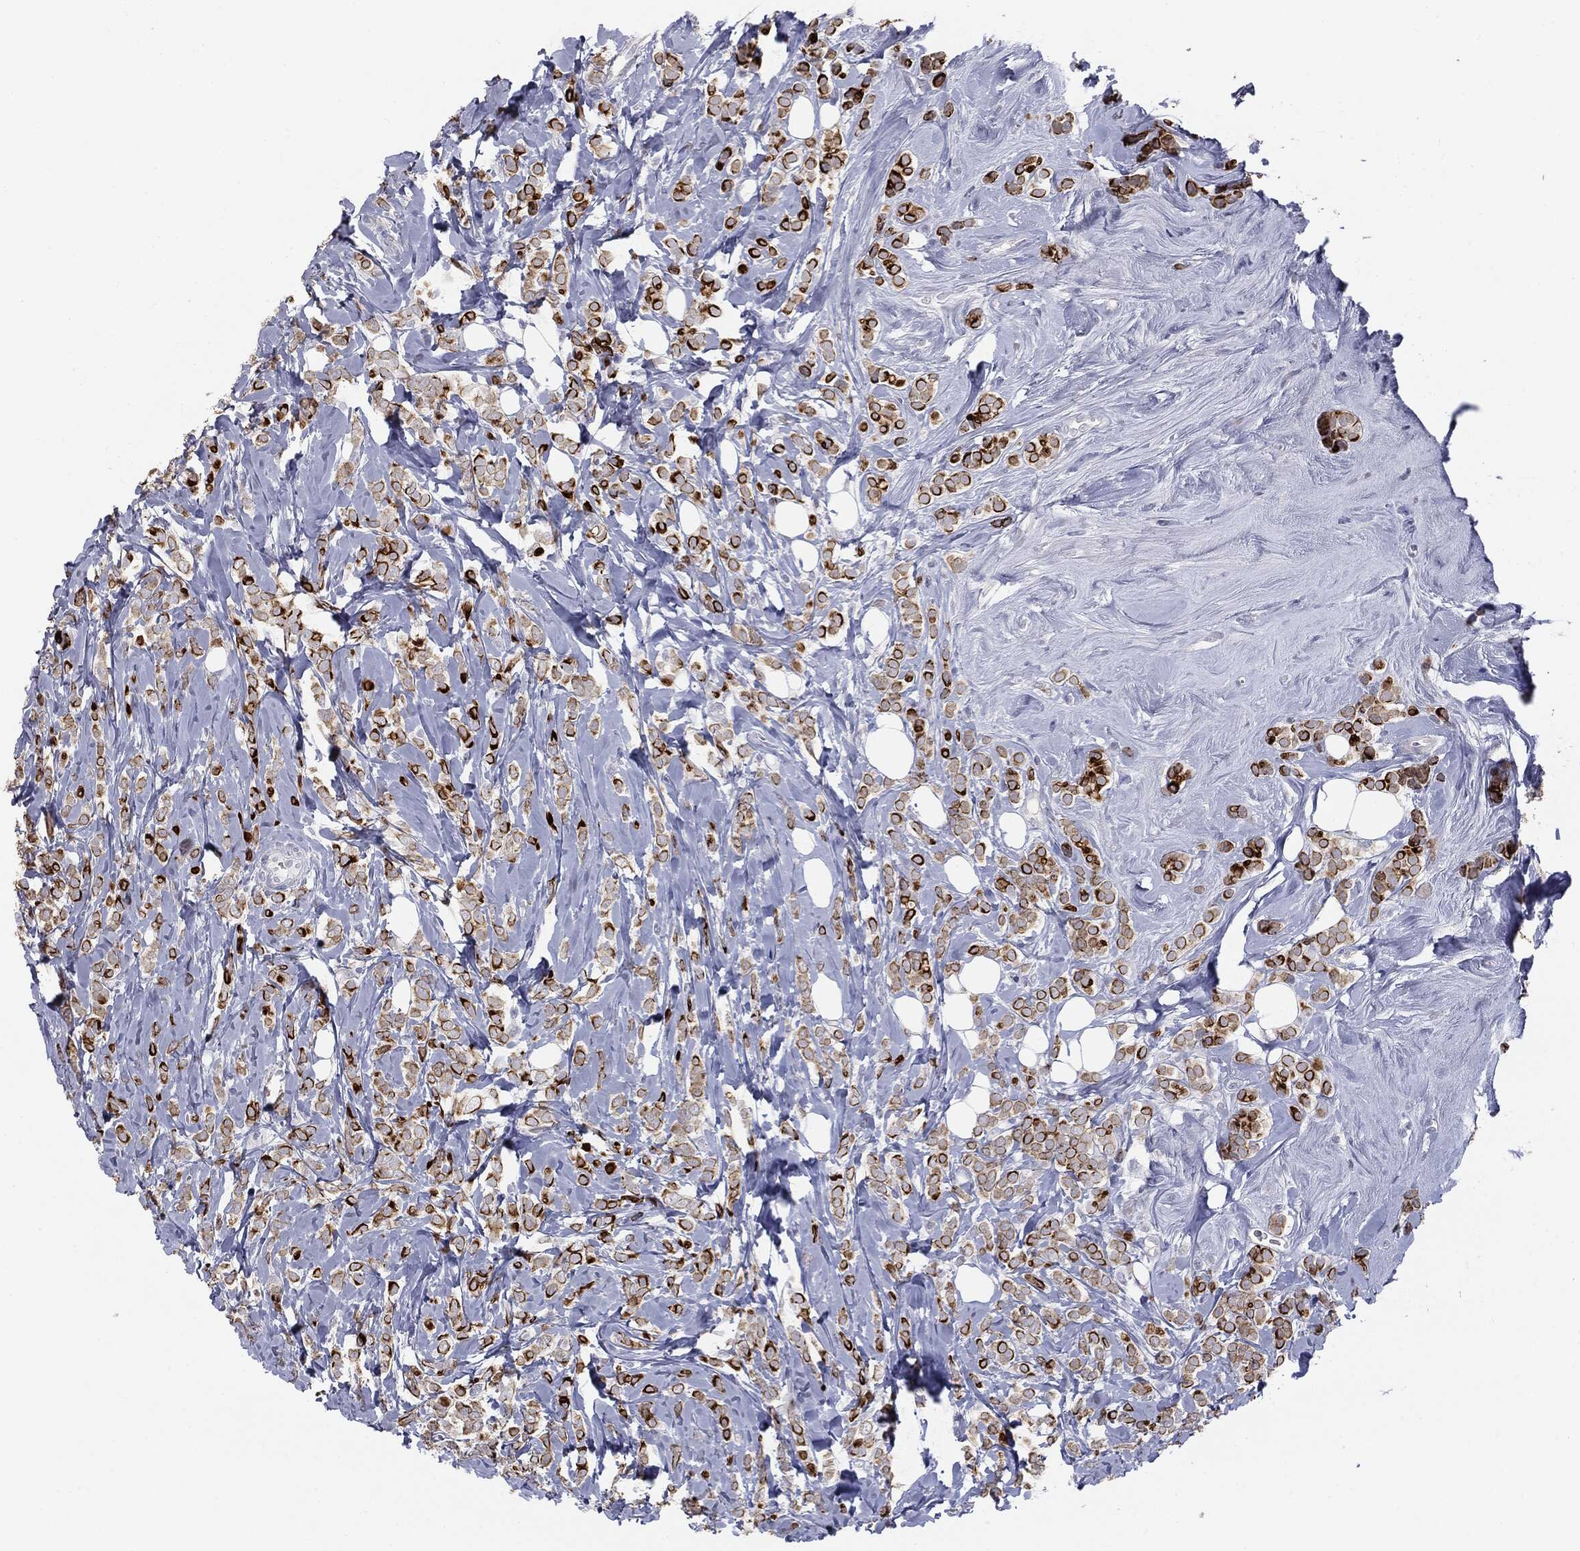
{"staining": {"intensity": "strong", "quantity": "25%-75%", "location": "cytoplasmic/membranous"}, "tissue": "breast cancer", "cell_type": "Tumor cells", "image_type": "cancer", "snomed": [{"axis": "morphology", "description": "Lobular carcinoma"}, {"axis": "topography", "description": "Breast"}], "caption": "Human lobular carcinoma (breast) stained with a brown dye reveals strong cytoplasmic/membranous positive positivity in approximately 25%-75% of tumor cells.", "gene": "MUC1", "patient": {"sex": "female", "age": 49}}